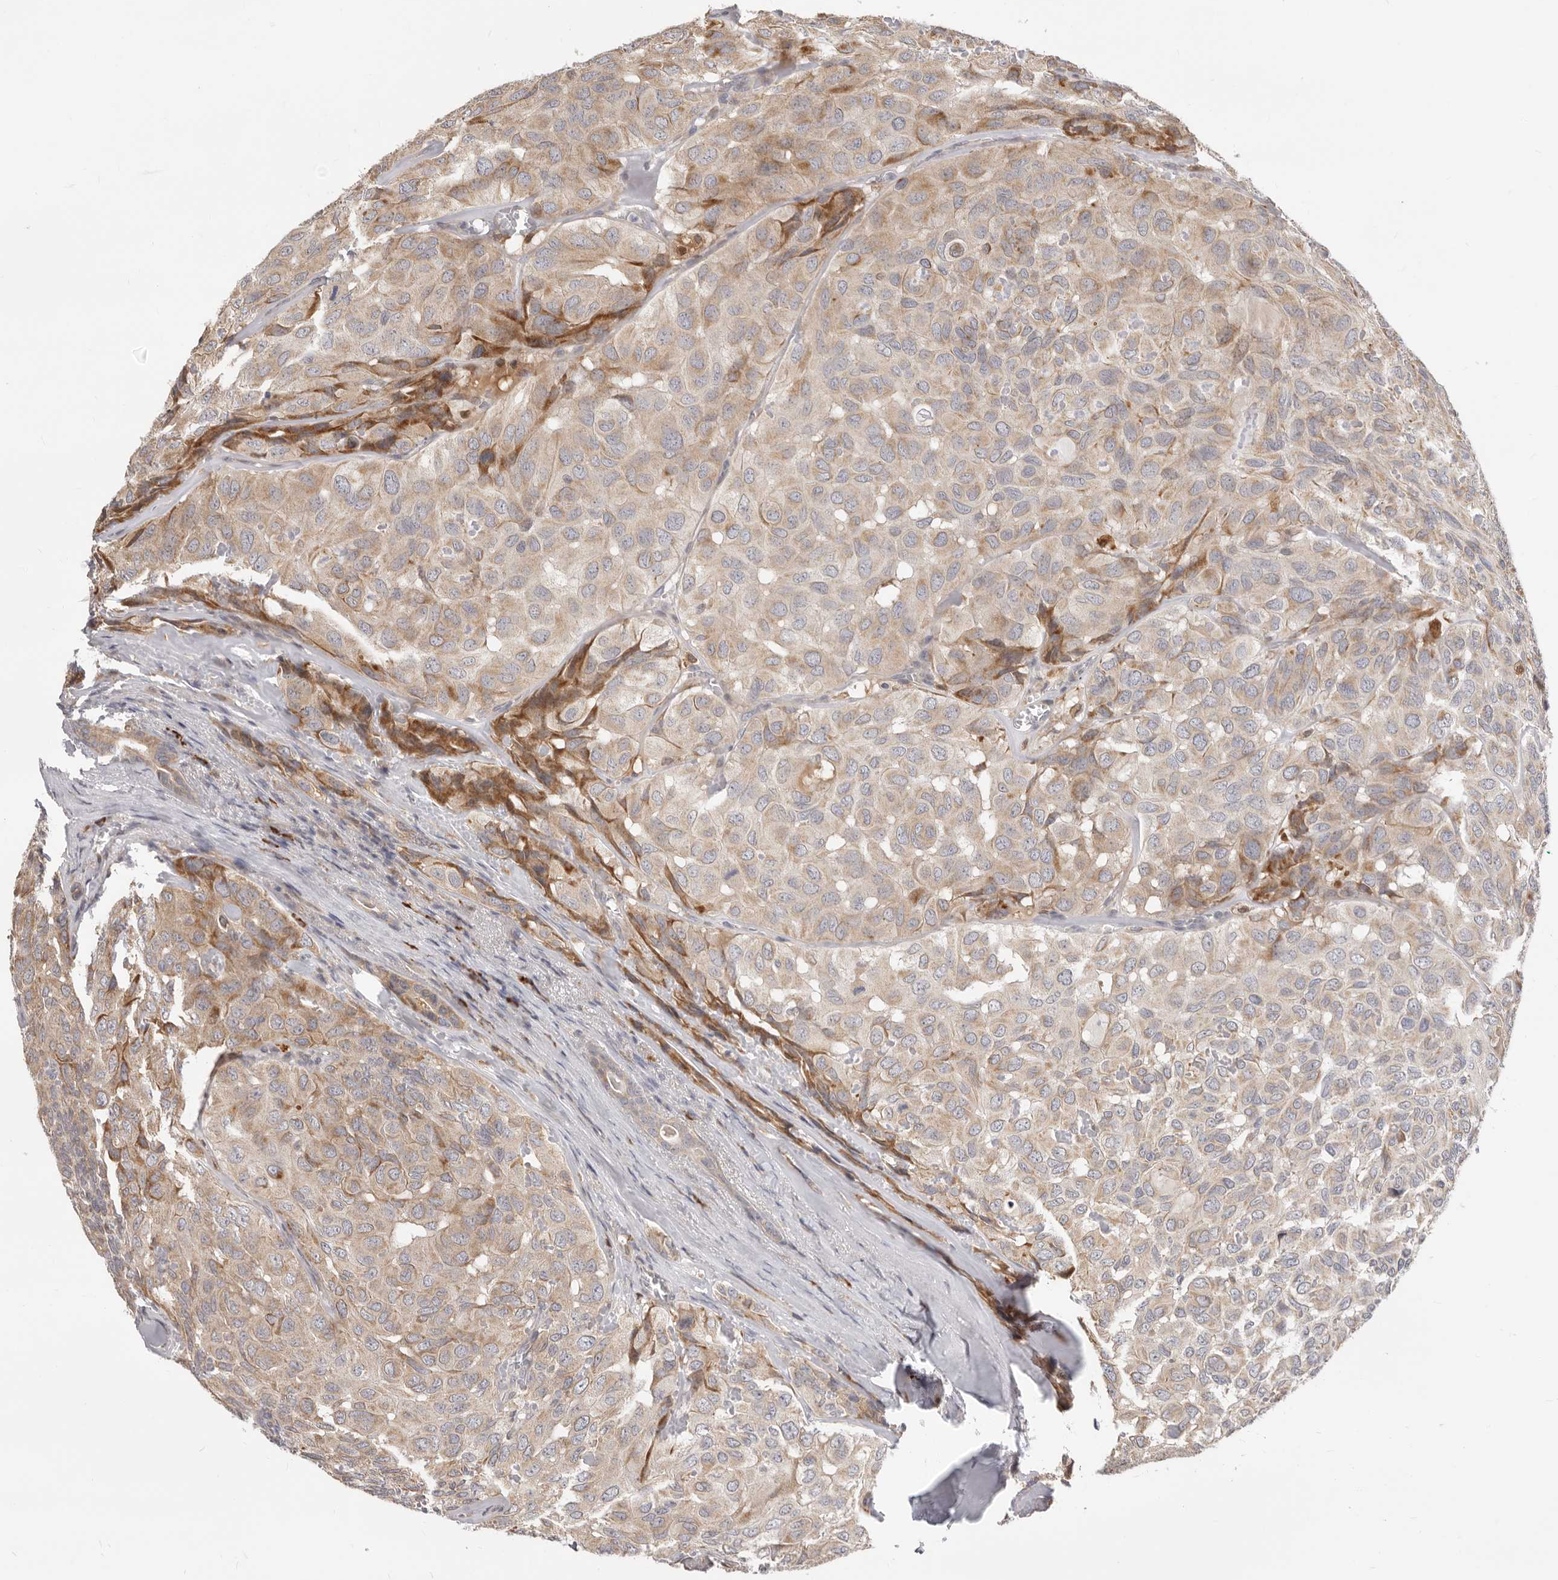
{"staining": {"intensity": "moderate", "quantity": "<25%", "location": "cytoplasmic/membranous"}, "tissue": "head and neck cancer", "cell_type": "Tumor cells", "image_type": "cancer", "snomed": [{"axis": "morphology", "description": "Adenocarcinoma, NOS"}, {"axis": "topography", "description": "Salivary gland, NOS"}, {"axis": "topography", "description": "Head-Neck"}], "caption": "This histopathology image exhibits IHC staining of human head and neck cancer, with low moderate cytoplasmic/membranous positivity in approximately <25% of tumor cells.", "gene": "USH1C", "patient": {"sex": "female", "age": 76}}